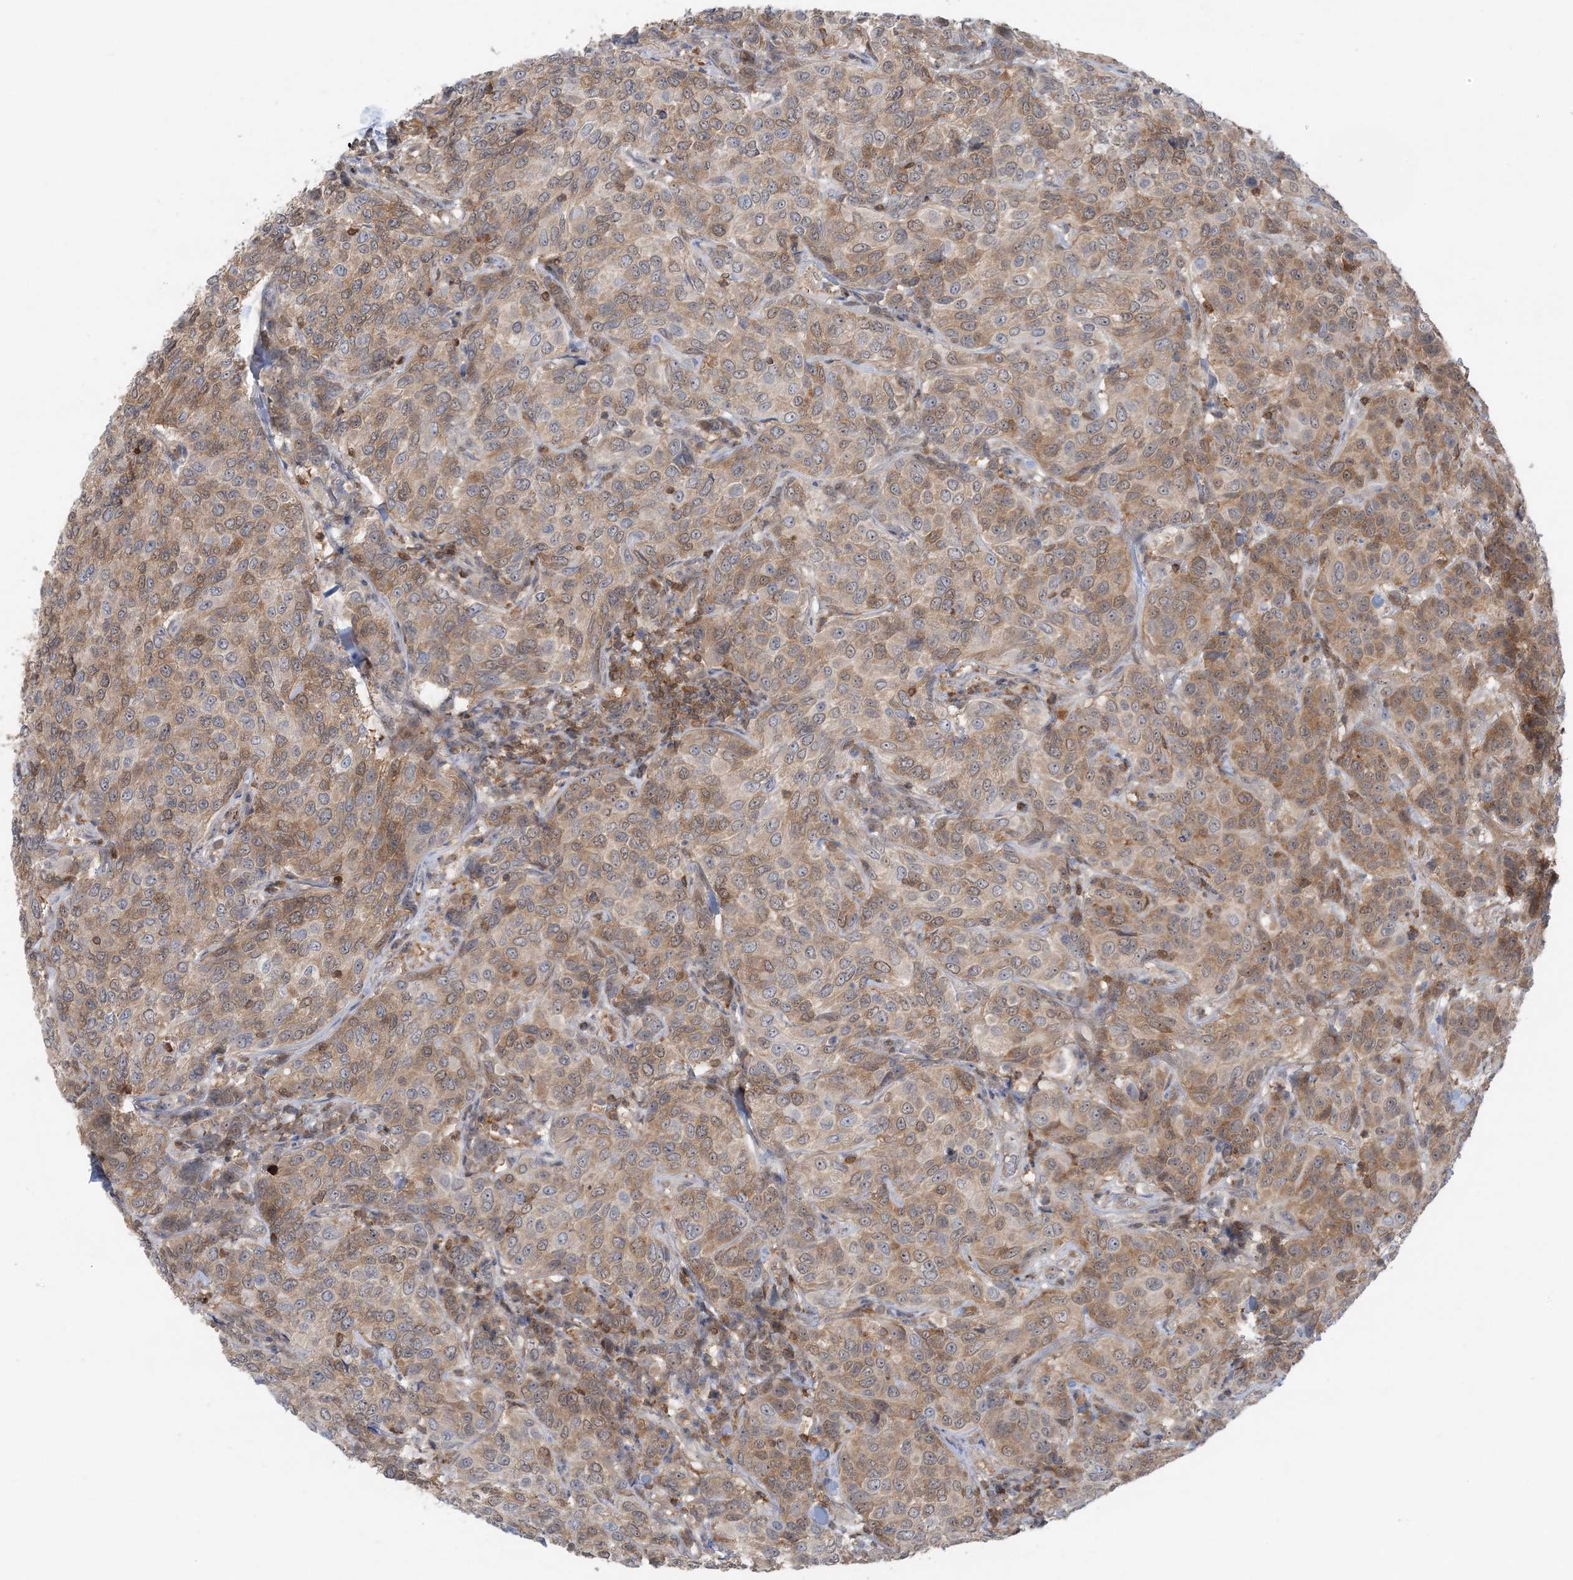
{"staining": {"intensity": "moderate", "quantity": ">75%", "location": "cytoplasmic/membranous"}, "tissue": "breast cancer", "cell_type": "Tumor cells", "image_type": "cancer", "snomed": [{"axis": "morphology", "description": "Duct carcinoma"}, {"axis": "topography", "description": "Breast"}], "caption": "Human breast infiltrating ductal carcinoma stained with a protein marker reveals moderate staining in tumor cells.", "gene": "OGA", "patient": {"sex": "female", "age": 55}}